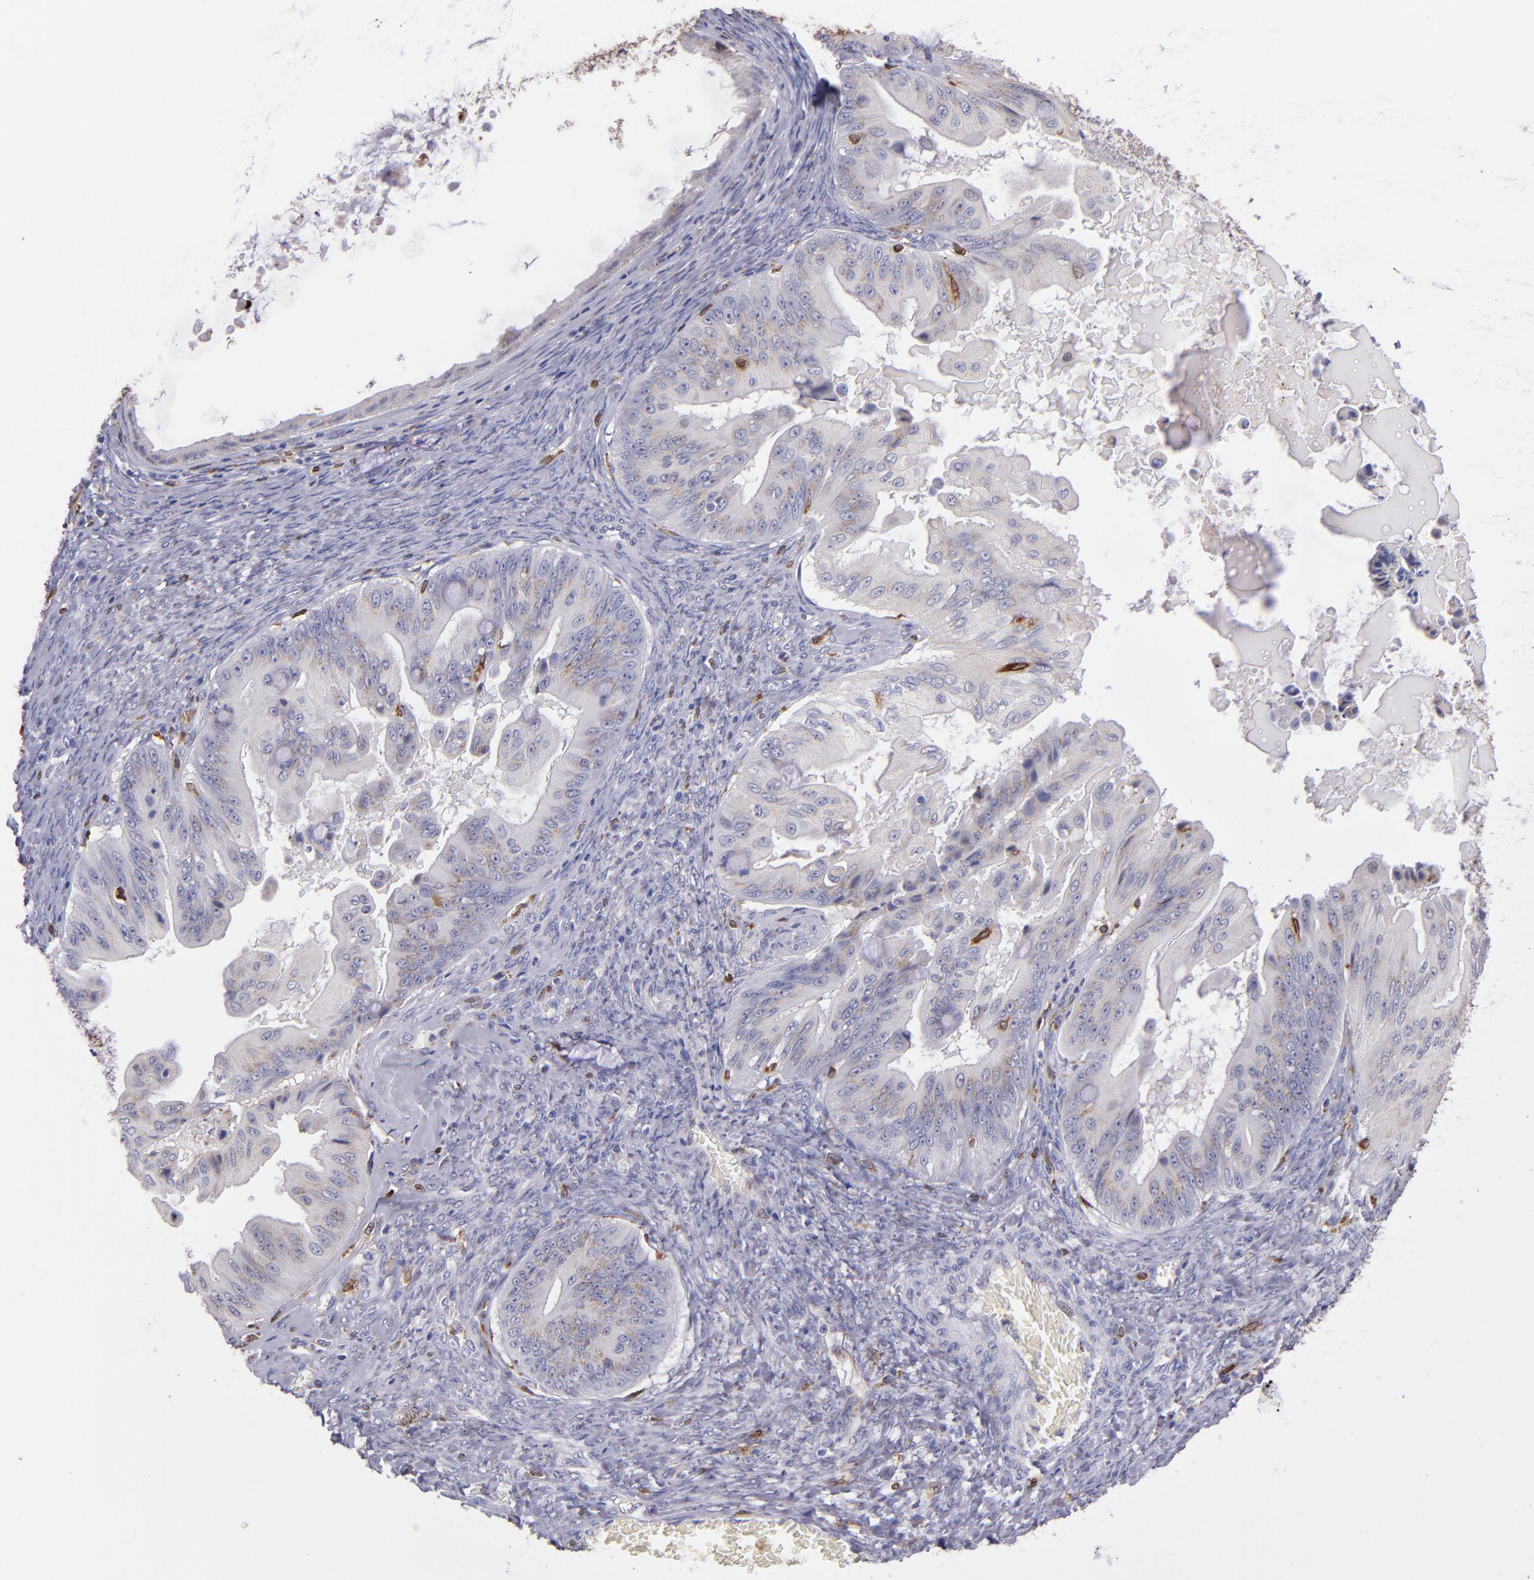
{"staining": {"intensity": "strong", "quantity": "<25%", "location": "cytoplasmic/membranous"}, "tissue": "ovarian cancer", "cell_type": "Tumor cells", "image_type": "cancer", "snomed": [{"axis": "morphology", "description": "Cystadenocarcinoma, mucinous, NOS"}, {"axis": "topography", "description": "Ovary"}], "caption": "Brown immunohistochemical staining in ovarian mucinous cystadenocarcinoma exhibits strong cytoplasmic/membranous expression in about <25% of tumor cells.", "gene": "PTGS1", "patient": {"sex": "female", "age": 37}}